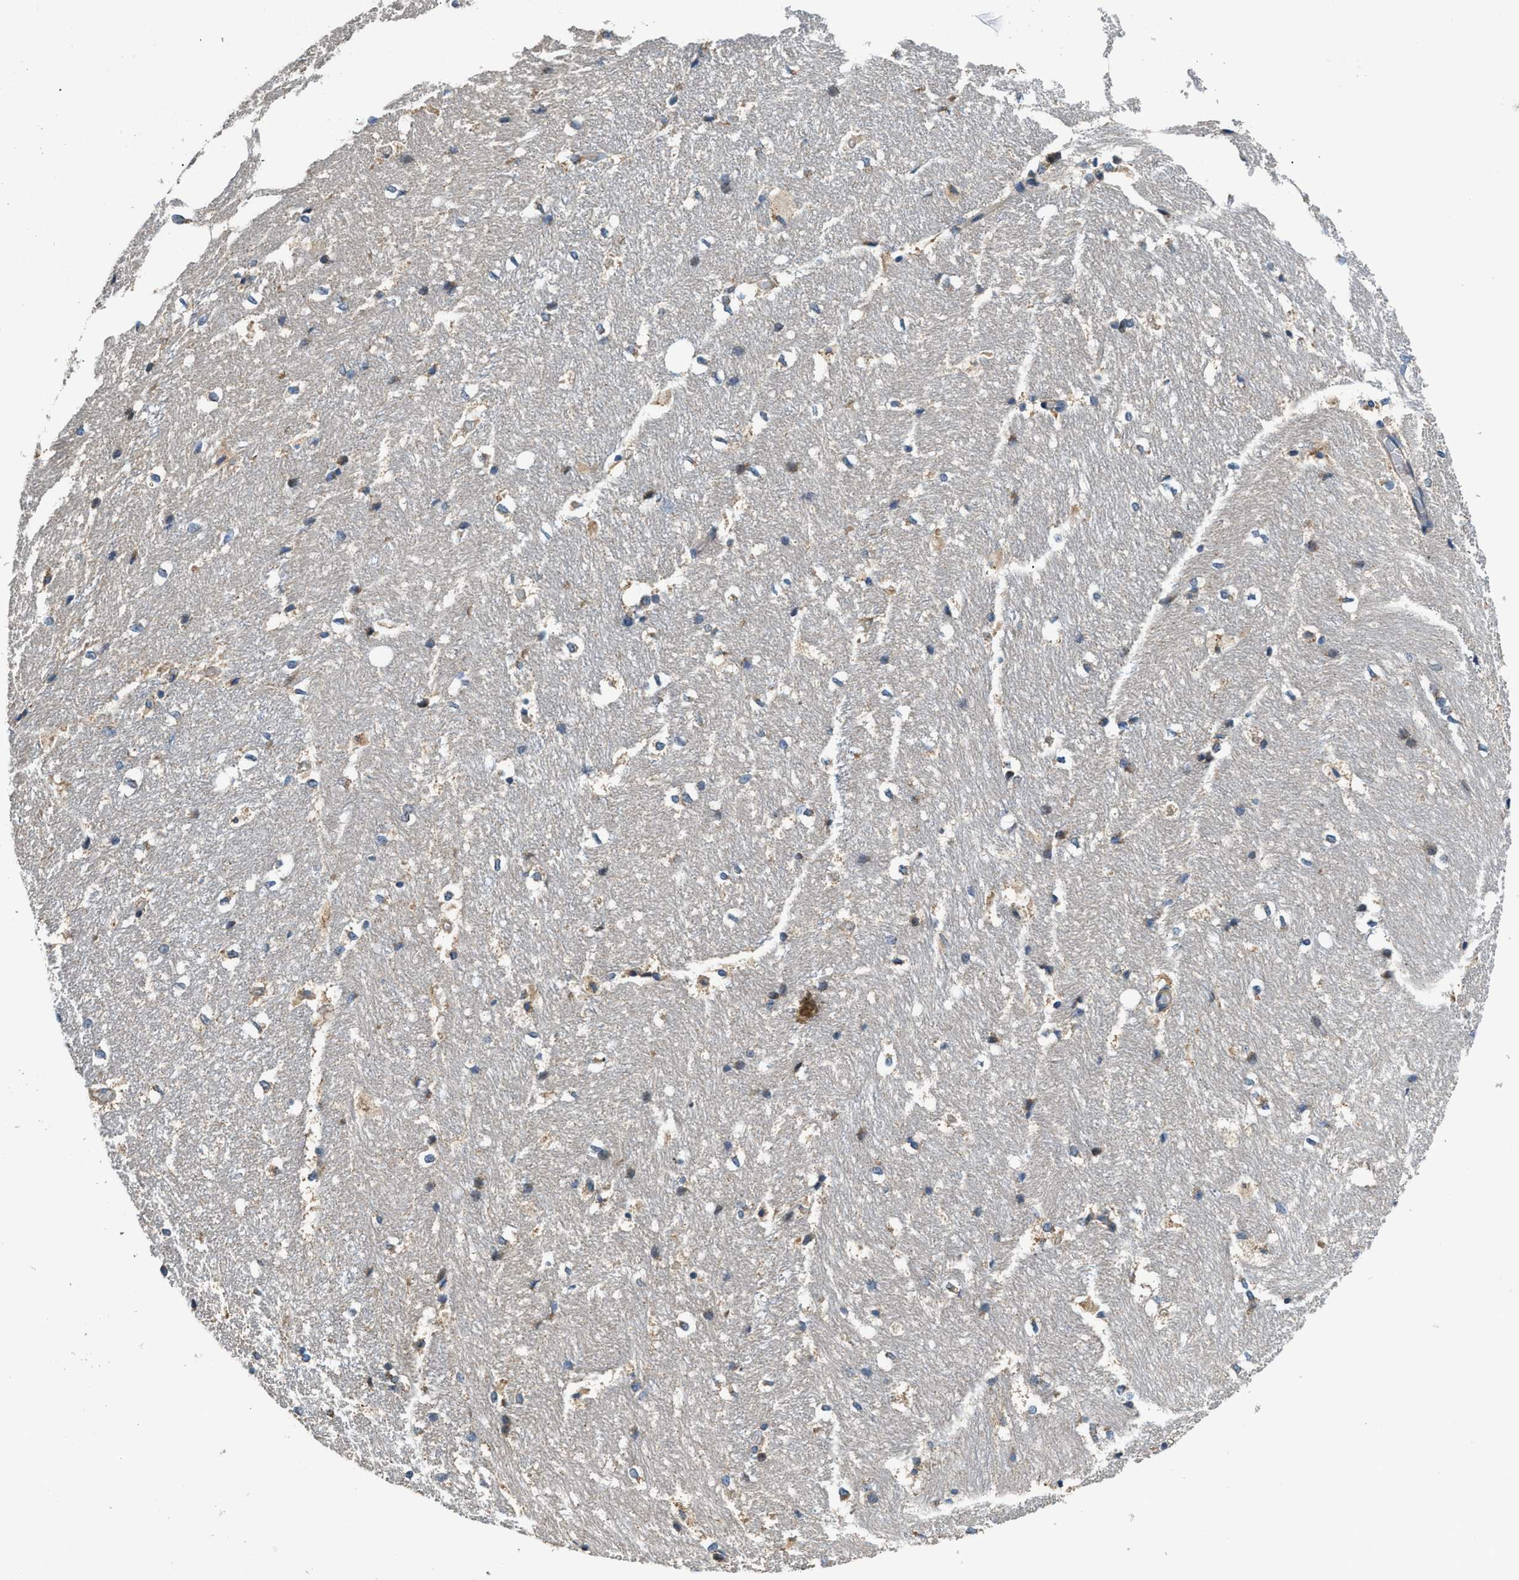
{"staining": {"intensity": "weak", "quantity": "<25%", "location": "cytoplasmic/membranous"}, "tissue": "hippocampus", "cell_type": "Glial cells", "image_type": "normal", "snomed": [{"axis": "morphology", "description": "Normal tissue, NOS"}, {"axis": "topography", "description": "Hippocampus"}], "caption": "Photomicrograph shows no protein expression in glial cells of benign hippocampus.", "gene": "SSH2", "patient": {"sex": "female", "age": 19}}